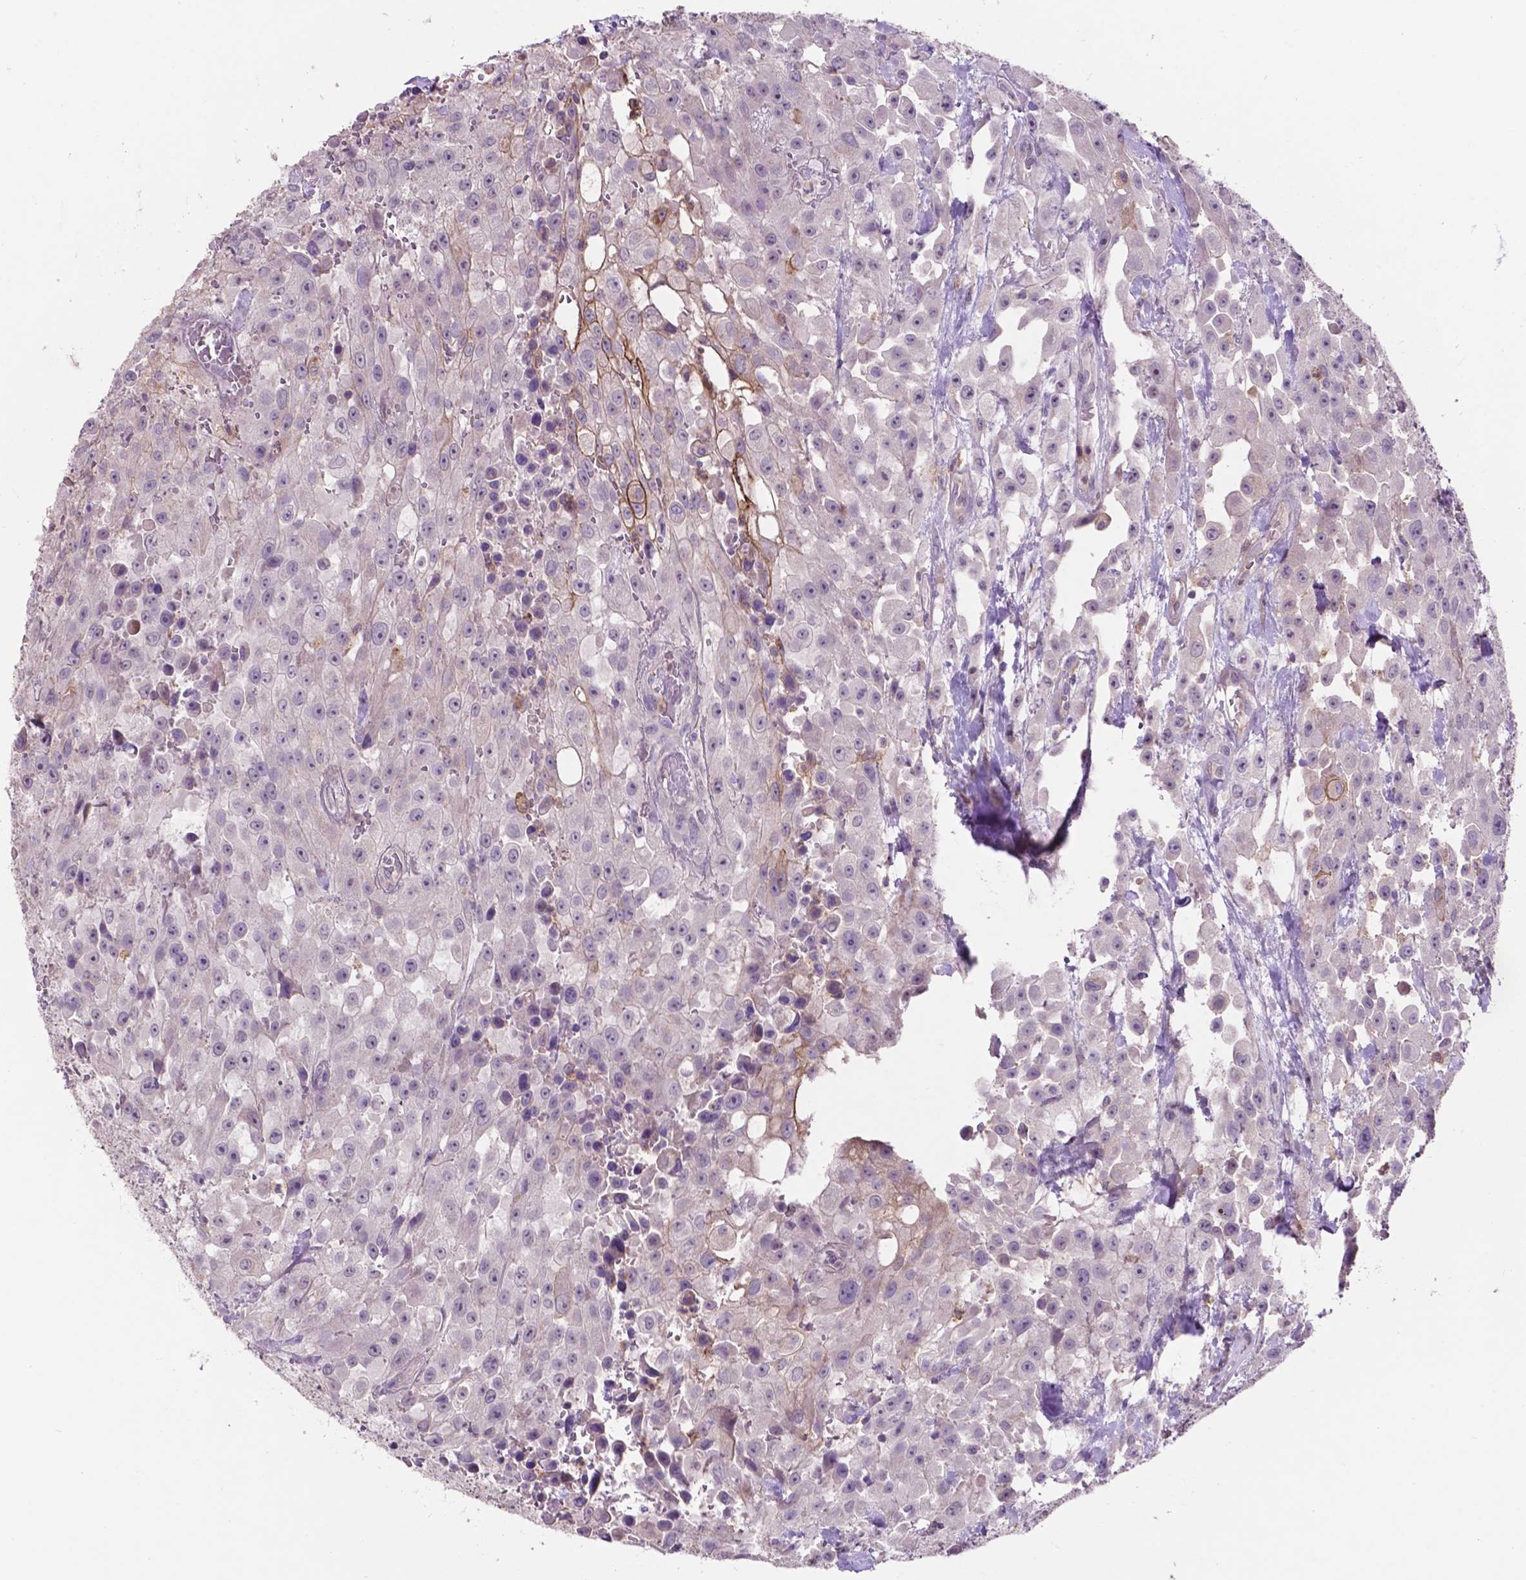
{"staining": {"intensity": "moderate", "quantity": "<25%", "location": "cytoplasmic/membranous"}, "tissue": "urothelial cancer", "cell_type": "Tumor cells", "image_type": "cancer", "snomed": [{"axis": "morphology", "description": "Urothelial carcinoma, High grade"}, {"axis": "topography", "description": "Urinary bladder"}], "caption": "Immunohistochemistry (IHC) of human urothelial cancer reveals low levels of moderate cytoplasmic/membranous expression in about <25% of tumor cells.", "gene": "PLSCR1", "patient": {"sex": "male", "age": 79}}